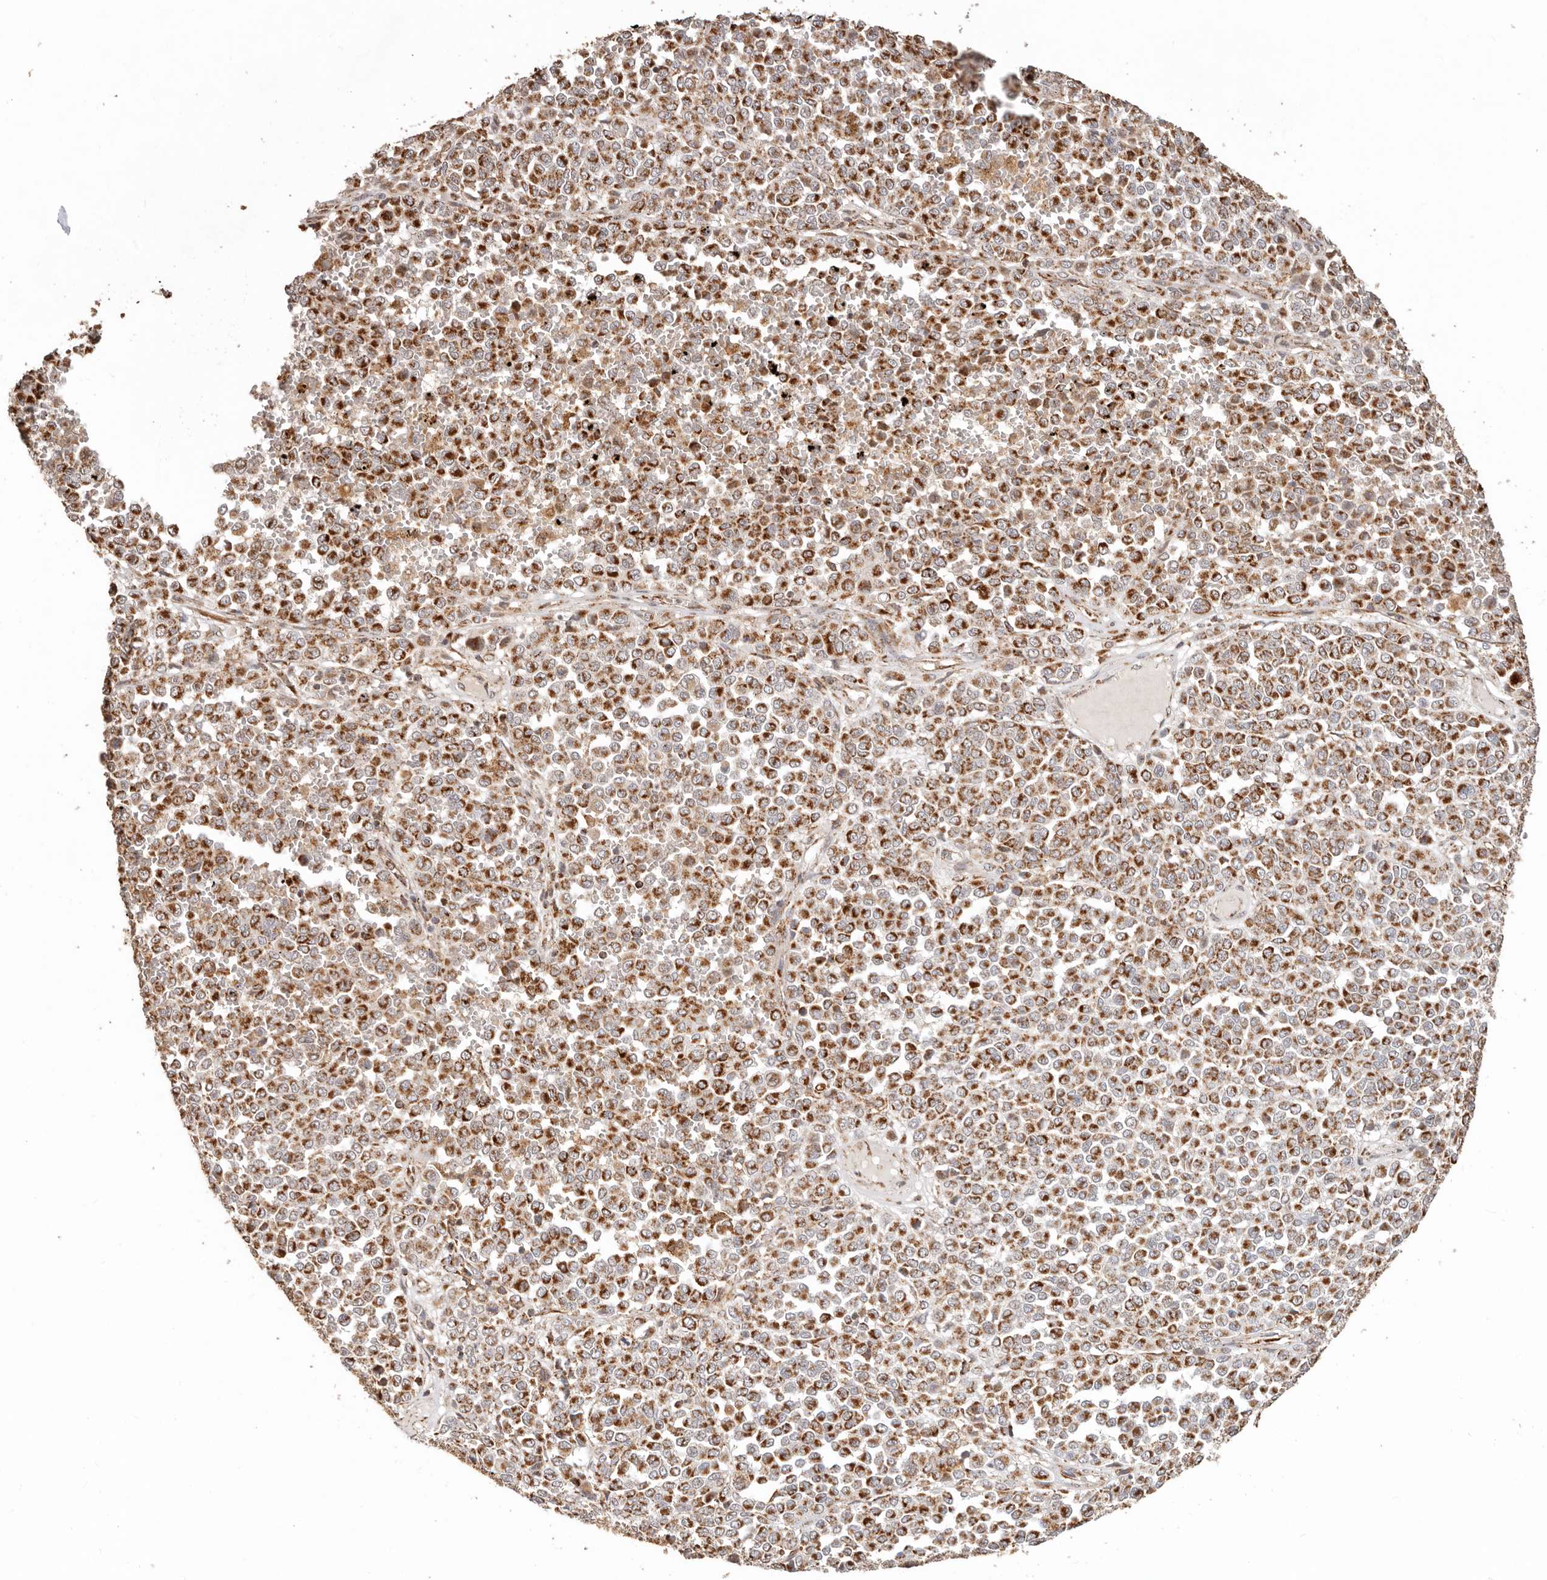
{"staining": {"intensity": "strong", "quantity": ">75%", "location": "cytoplasmic/membranous"}, "tissue": "melanoma", "cell_type": "Tumor cells", "image_type": "cancer", "snomed": [{"axis": "morphology", "description": "Malignant melanoma, Metastatic site"}, {"axis": "topography", "description": "Pancreas"}], "caption": "There is high levels of strong cytoplasmic/membranous positivity in tumor cells of melanoma, as demonstrated by immunohistochemical staining (brown color).", "gene": "NDUFB11", "patient": {"sex": "female", "age": 30}}